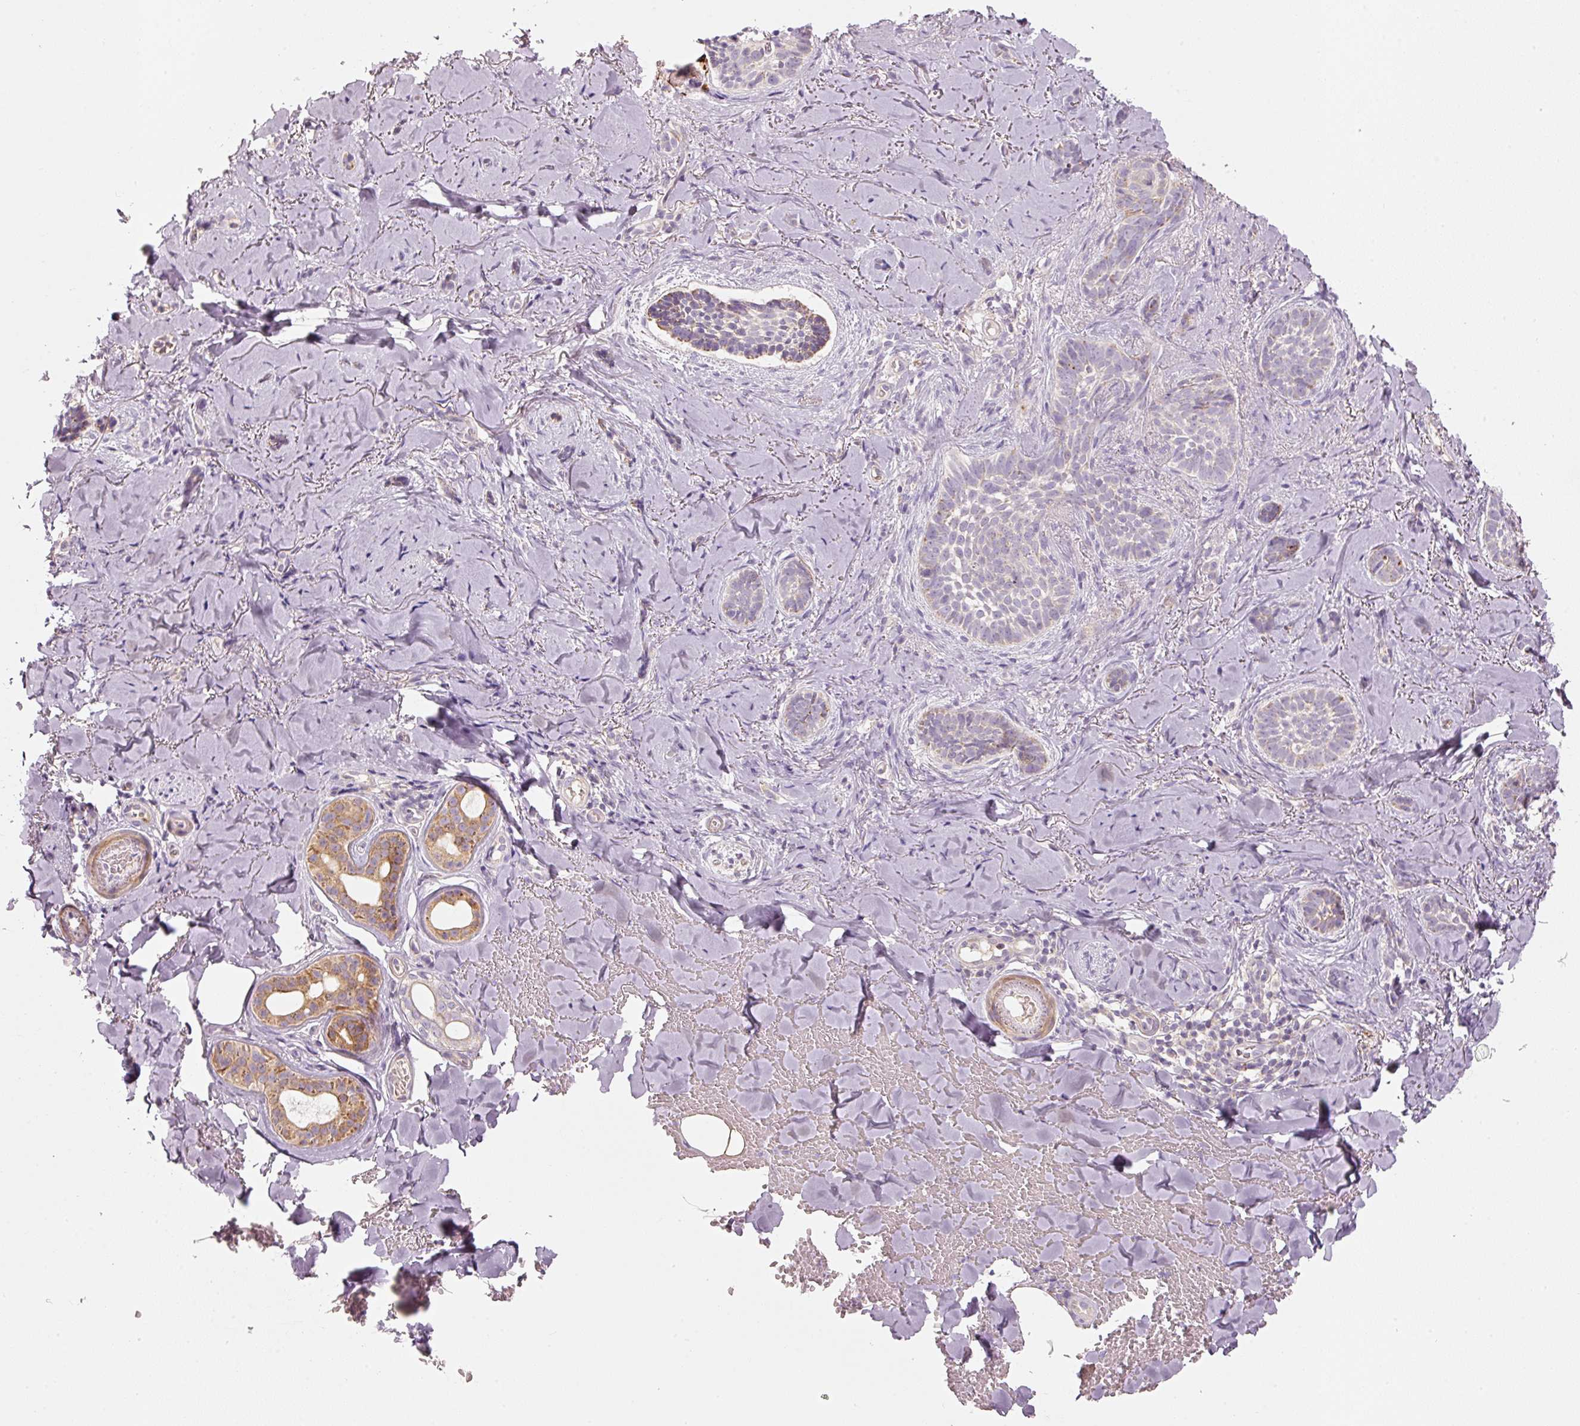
{"staining": {"intensity": "negative", "quantity": "none", "location": "none"}, "tissue": "skin cancer", "cell_type": "Tumor cells", "image_type": "cancer", "snomed": [{"axis": "morphology", "description": "Basal cell carcinoma"}, {"axis": "topography", "description": "Skin"}], "caption": "DAB (3,3'-diaminobenzidine) immunohistochemical staining of human skin basal cell carcinoma exhibits no significant staining in tumor cells. (Brightfield microscopy of DAB IHC at high magnification).", "gene": "C17orf98", "patient": {"sex": "female", "age": 55}}